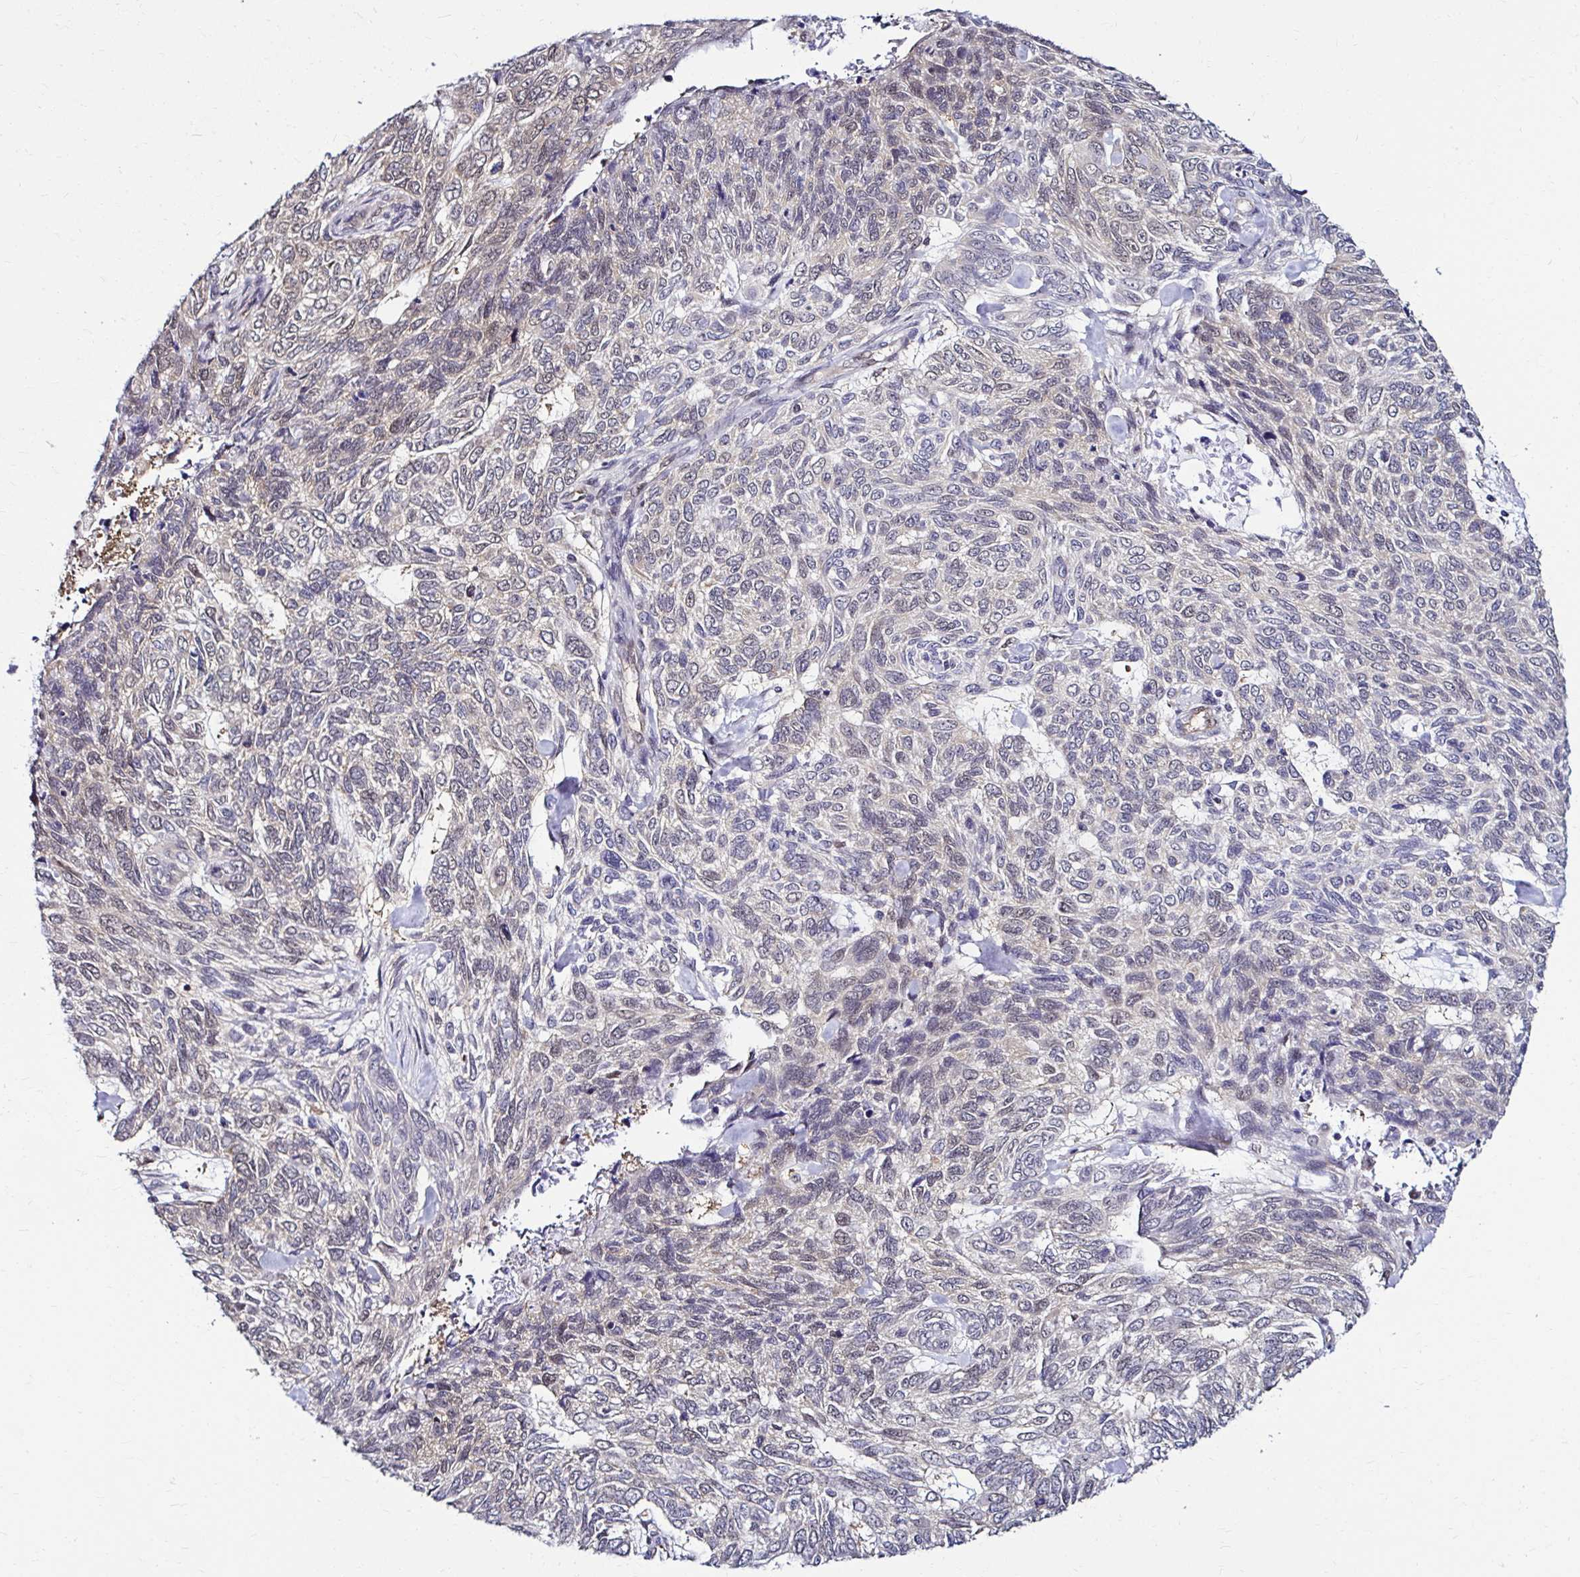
{"staining": {"intensity": "negative", "quantity": "none", "location": "none"}, "tissue": "skin cancer", "cell_type": "Tumor cells", "image_type": "cancer", "snomed": [{"axis": "morphology", "description": "Basal cell carcinoma"}, {"axis": "topography", "description": "Skin"}], "caption": "Protein analysis of skin basal cell carcinoma exhibits no significant positivity in tumor cells.", "gene": "PSMD3", "patient": {"sex": "female", "age": 65}}